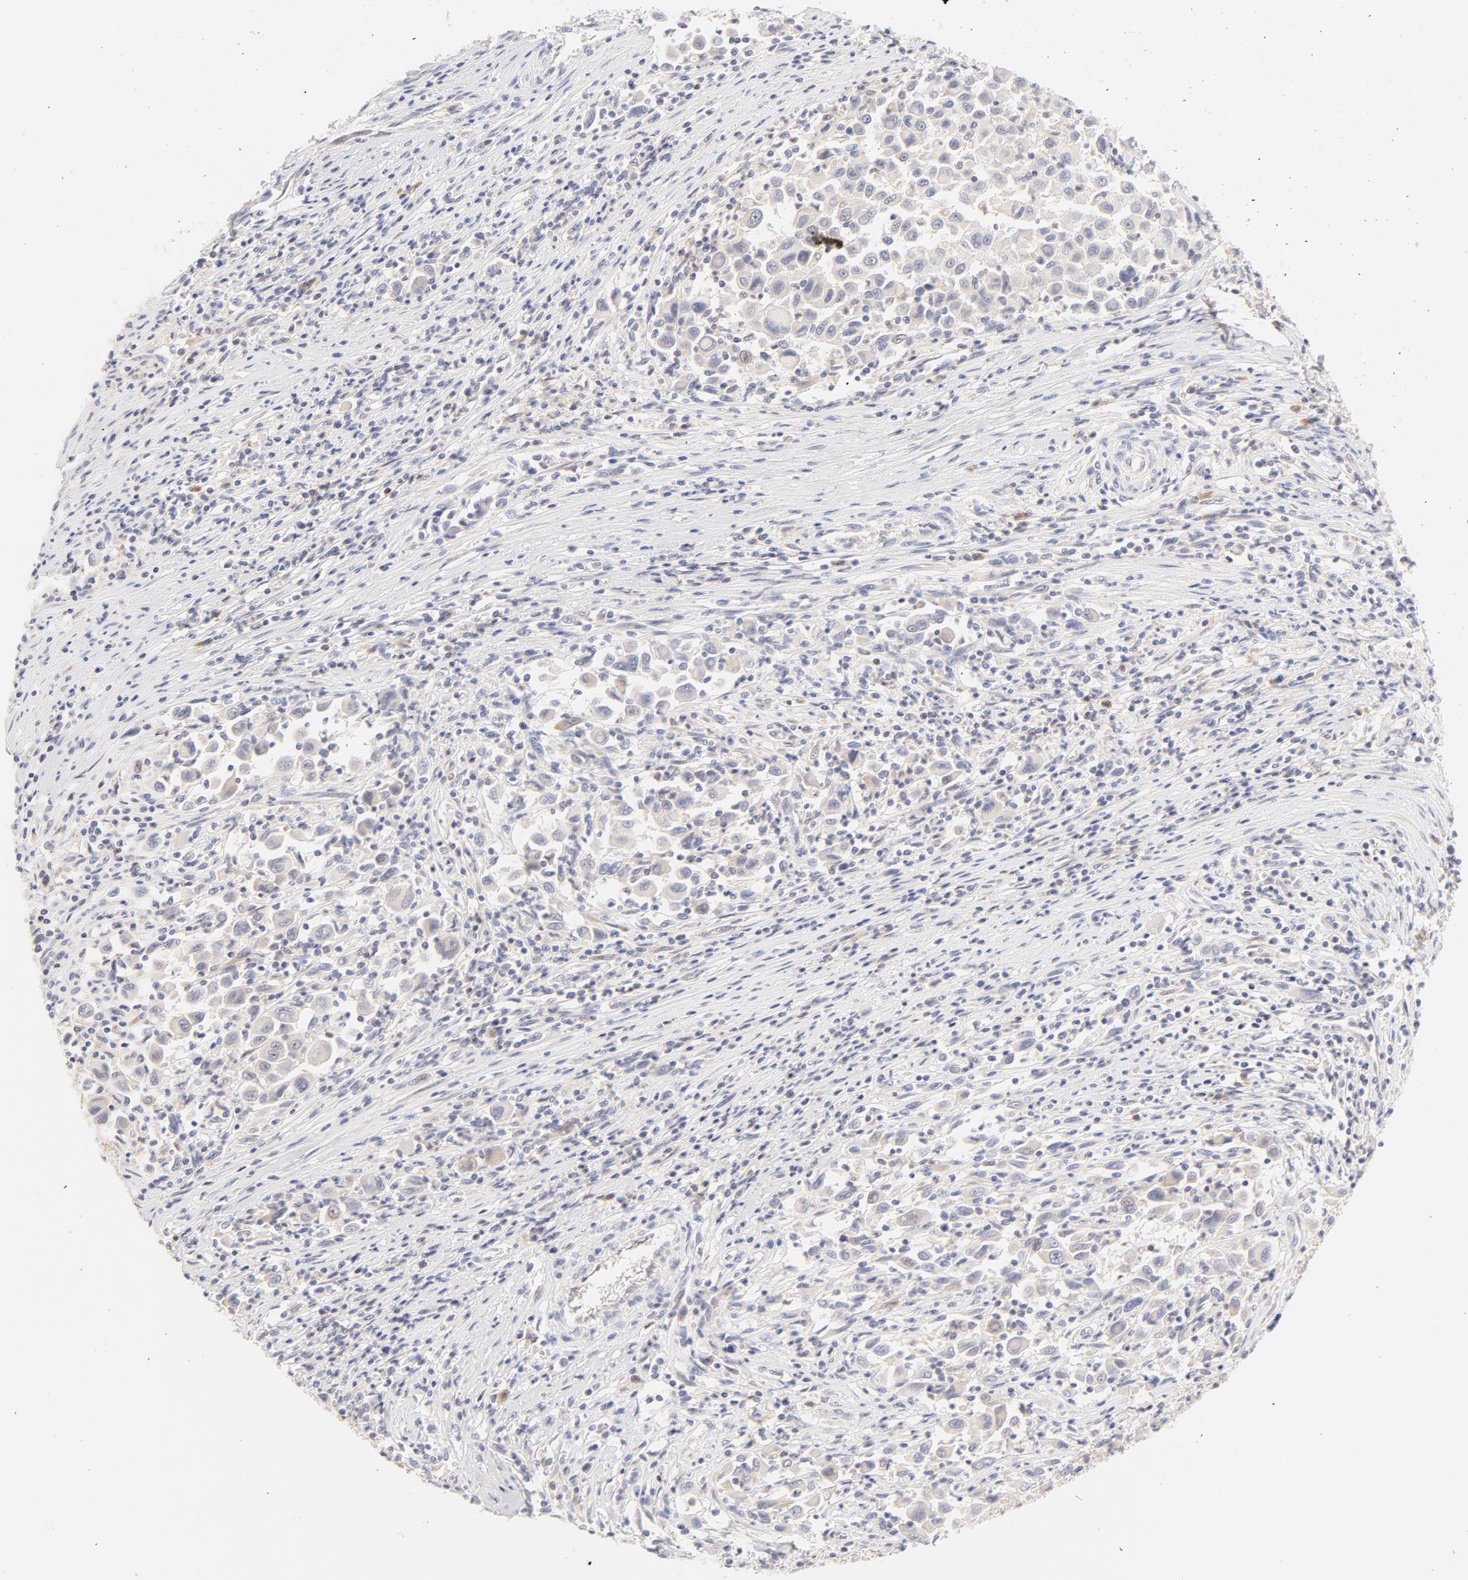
{"staining": {"intensity": "weak", "quantity": ">75%", "location": "cytoplasmic/membranous"}, "tissue": "melanoma", "cell_type": "Tumor cells", "image_type": "cancer", "snomed": [{"axis": "morphology", "description": "Malignant melanoma, Metastatic site"}, {"axis": "topography", "description": "Lymph node"}], "caption": "Weak cytoplasmic/membranous expression is seen in about >75% of tumor cells in malignant melanoma (metastatic site).", "gene": "RPS6KA1", "patient": {"sex": "male", "age": 61}}